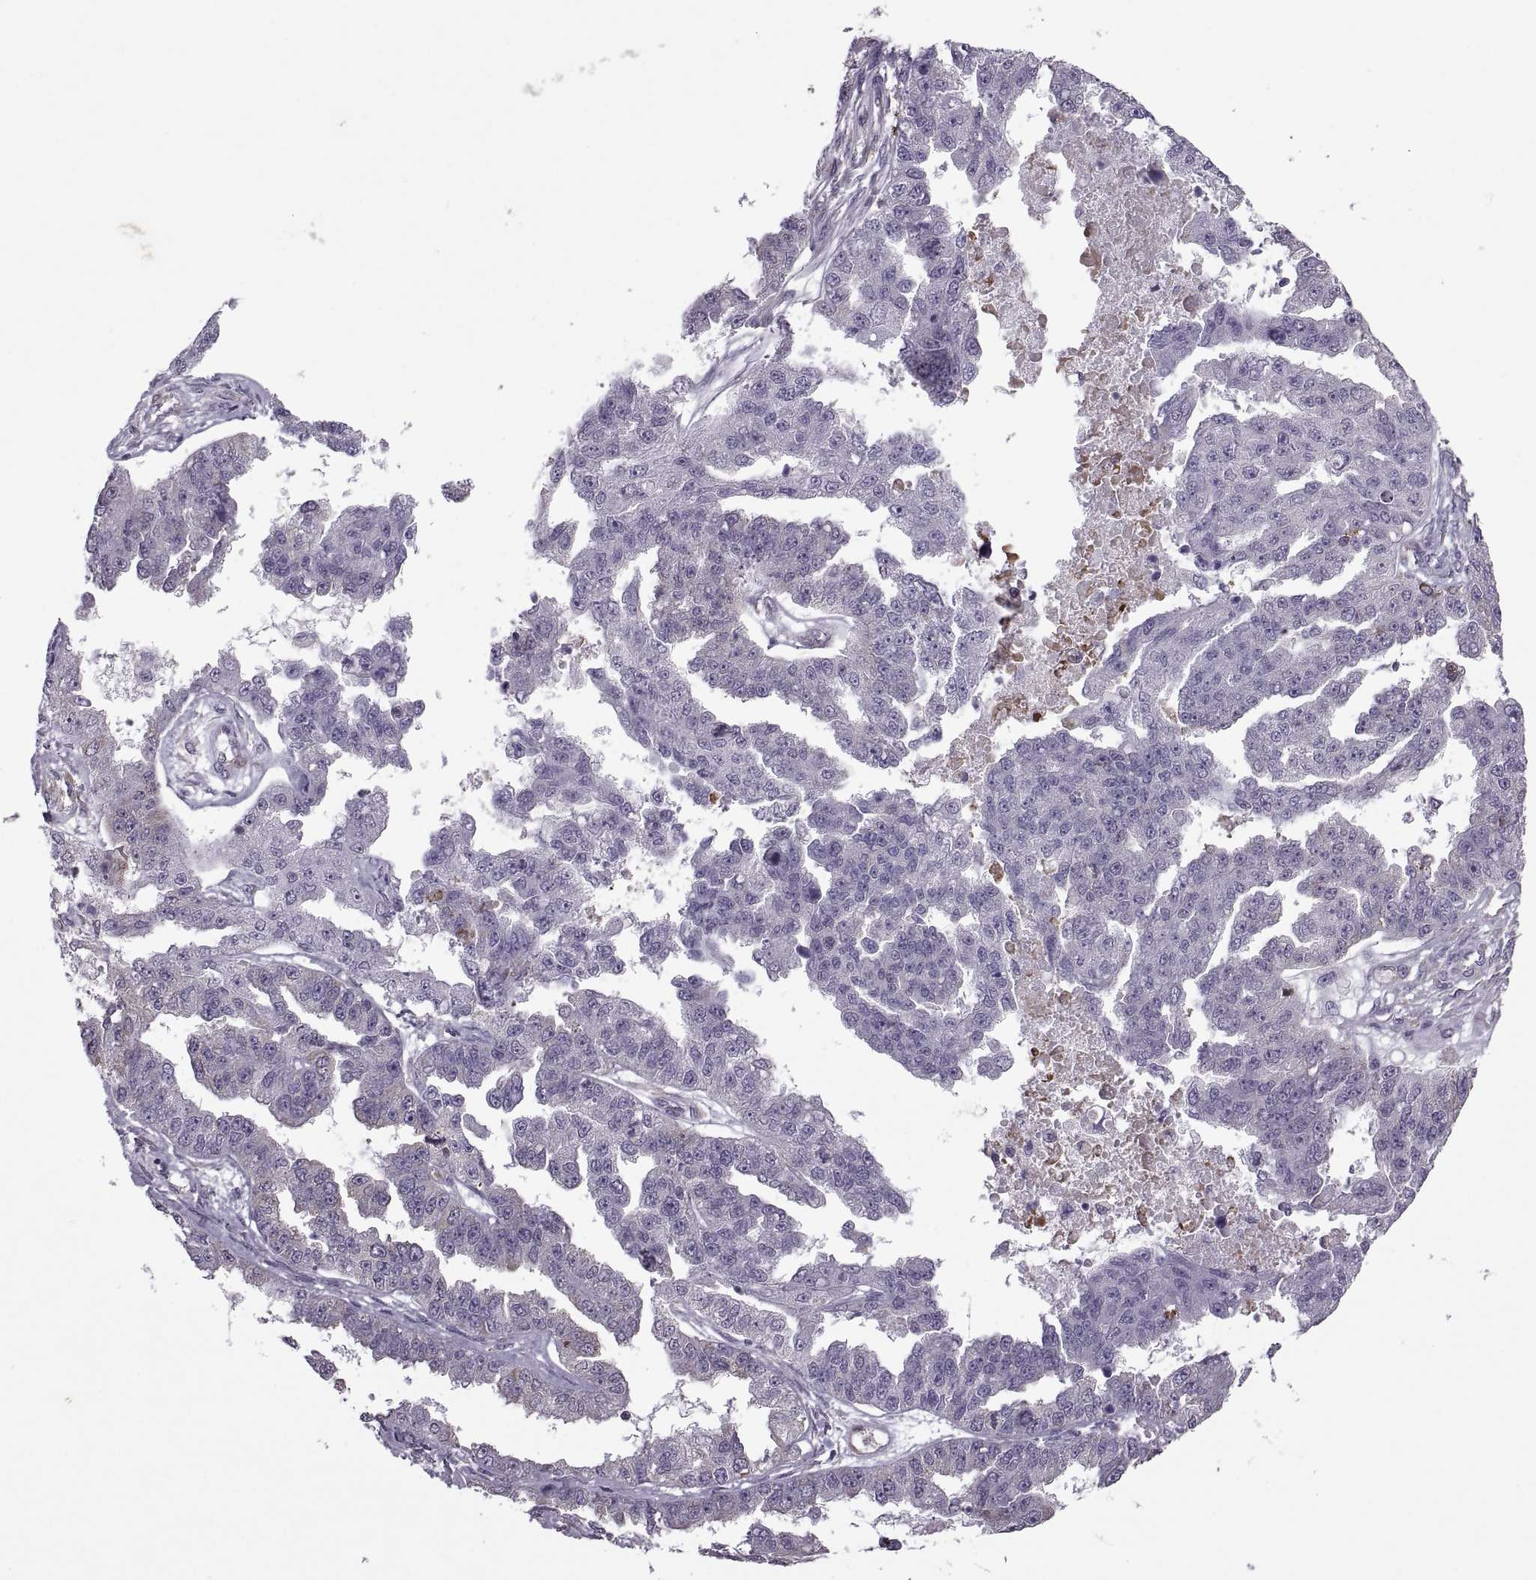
{"staining": {"intensity": "negative", "quantity": "none", "location": "none"}, "tissue": "ovarian cancer", "cell_type": "Tumor cells", "image_type": "cancer", "snomed": [{"axis": "morphology", "description": "Cystadenocarcinoma, serous, NOS"}, {"axis": "topography", "description": "Ovary"}], "caption": "Micrograph shows no protein staining in tumor cells of ovarian cancer (serous cystadenocarcinoma) tissue. Nuclei are stained in blue.", "gene": "PABPC1", "patient": {"sex": "female", "age": 58}}